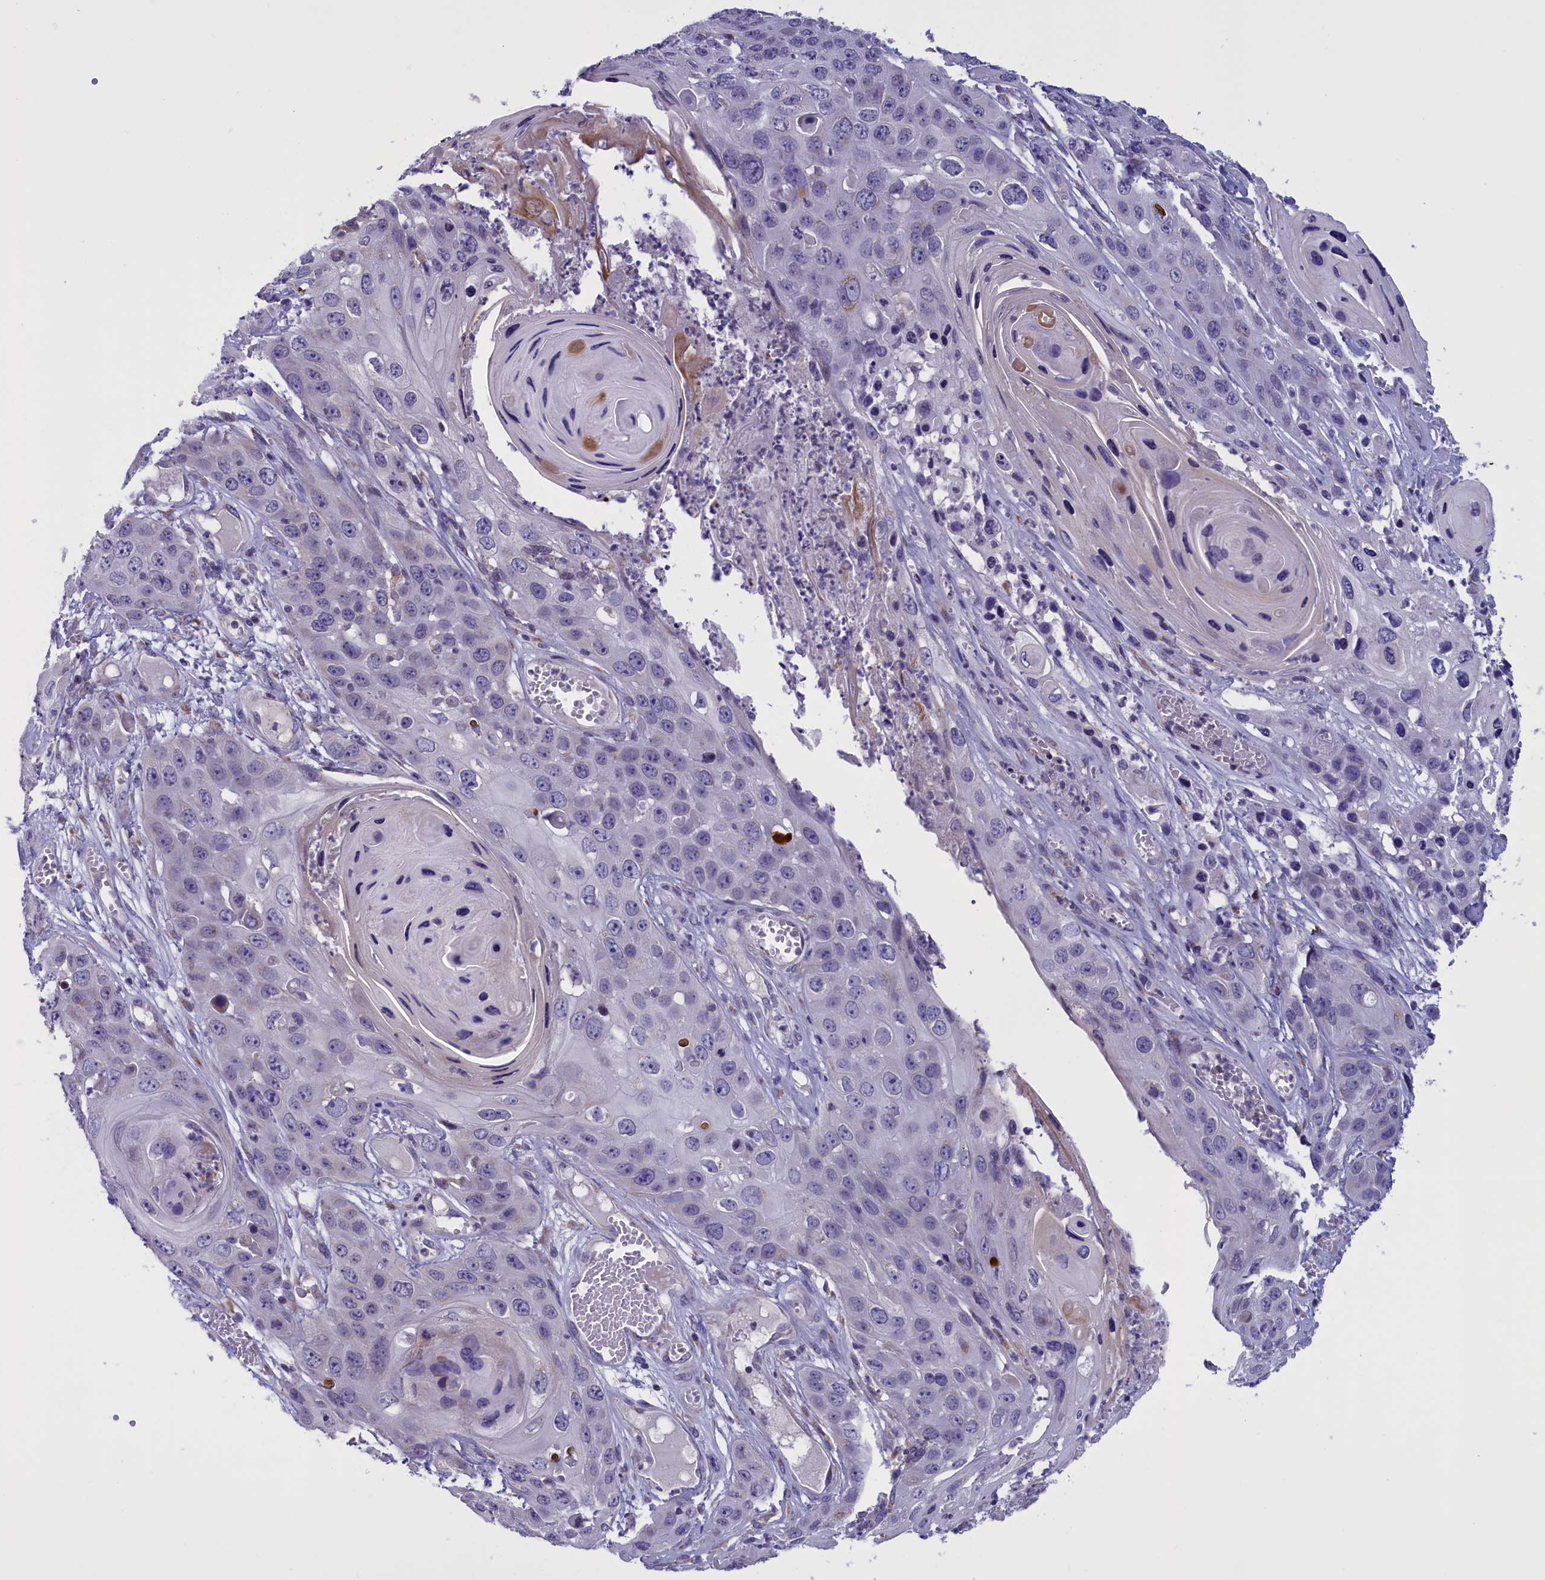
{"staining": {"intensity": "negative", "quantity": "none", "location": "none"}, "tissue": "skin cancer", "cell_type": "Tumor cells", "image_type": "cancer", "snomed": [{"axis": "morphology", "description": "Squamous cell carcinoma, NOS"}, {"axis": "topography", "description": "Skin"}], "caption": "Tumor cells are negative for protein expression in human skin cancer (squamous cell carcinoma).", "gene": "PARS2", "patient": {"sex": "male", "age": 55}}